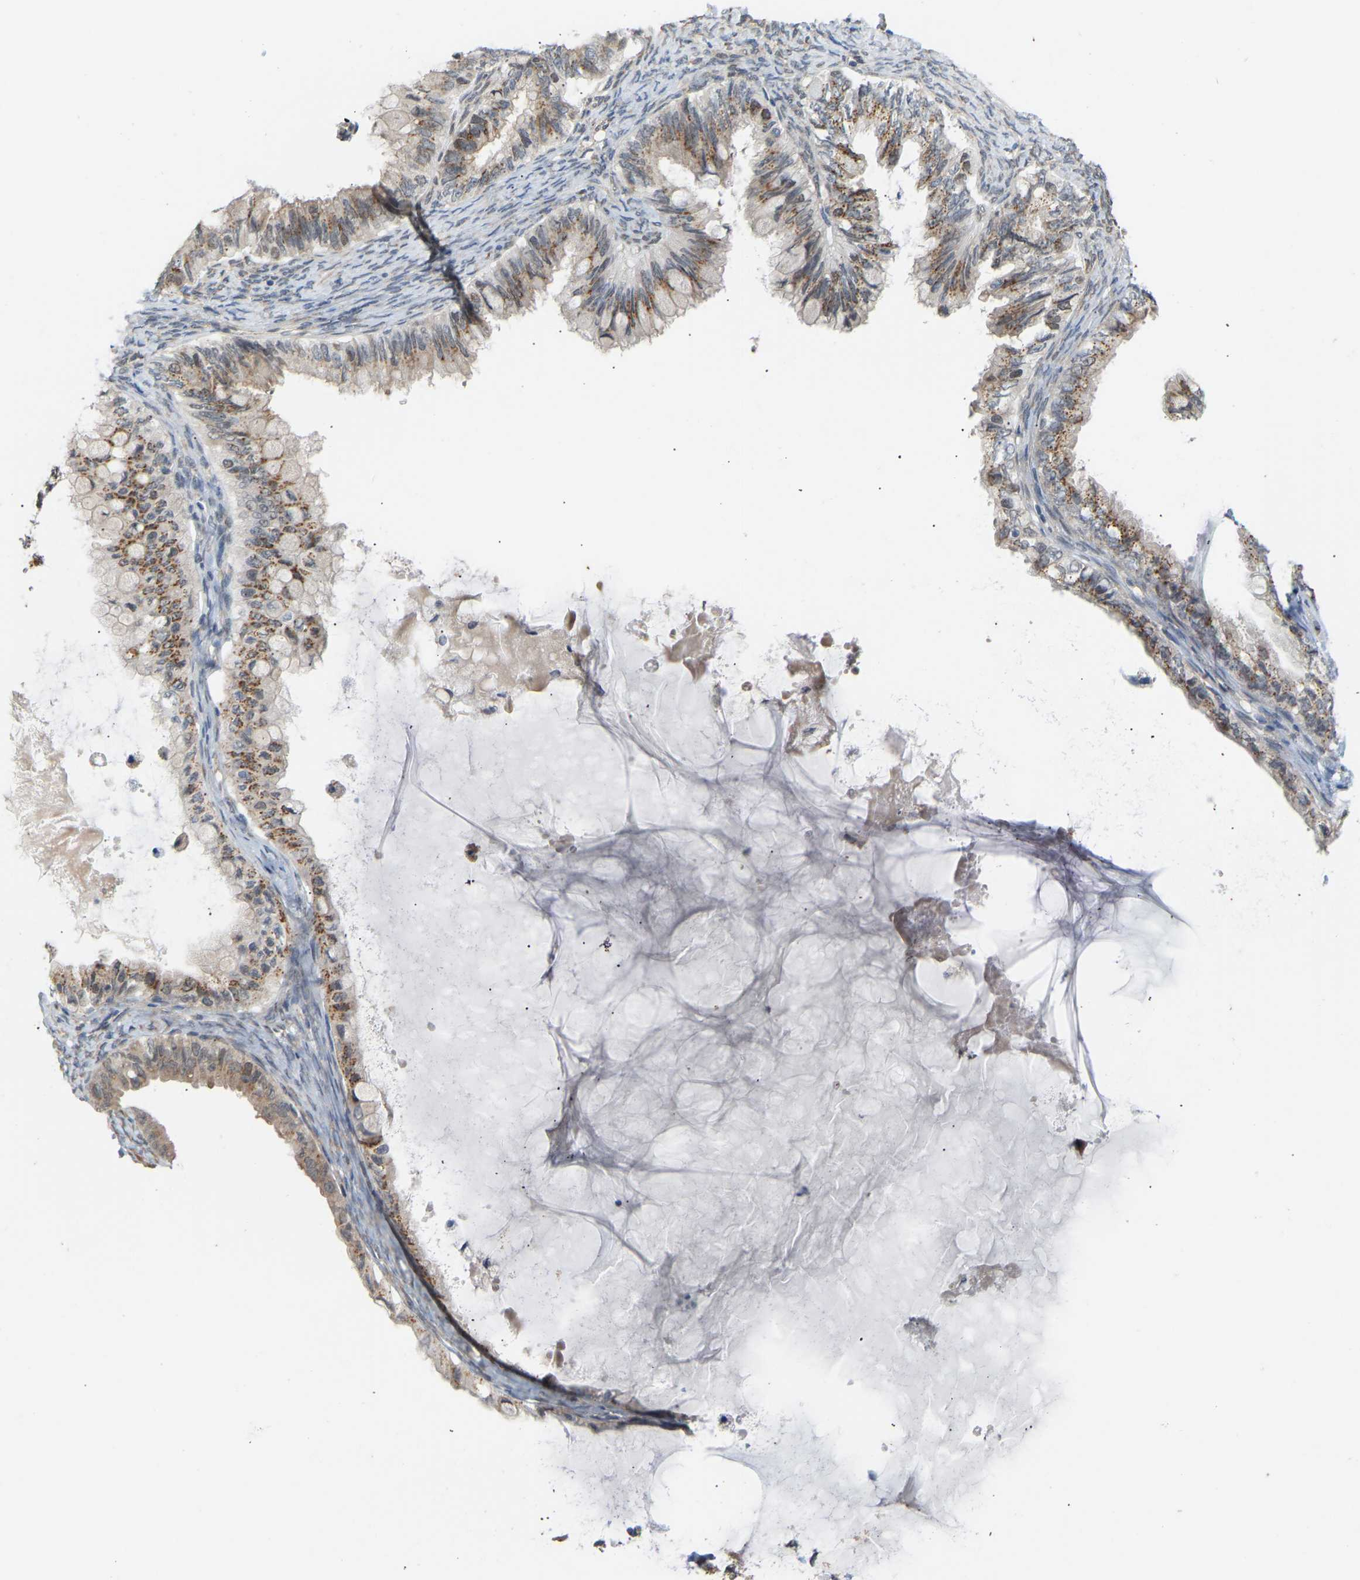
{"staining": {"intensity": "moderate", "quantity": ">75%", "location": "cytoplasmic/membranous"}, "tissue": "ovarian cancer", "cell_type": "Tumor cells", "image_type": "cancer", "snomed": [{"axis": "morphology", "description": "Cystadenocarcinoma, mucinous, NOS"}, {"axis": "topography", "description": "Ovary"}], "caption": "Protein staining of ovarian cancer (mucinous cystadenocarcinoma) tissue demonstrates moderate cytoplasmic/membranous positivity in about >75% of tumor cells. Nuclei are stained in blue.", "gene": "BEND3", "patient": {"sex": "female", "age": 80}}